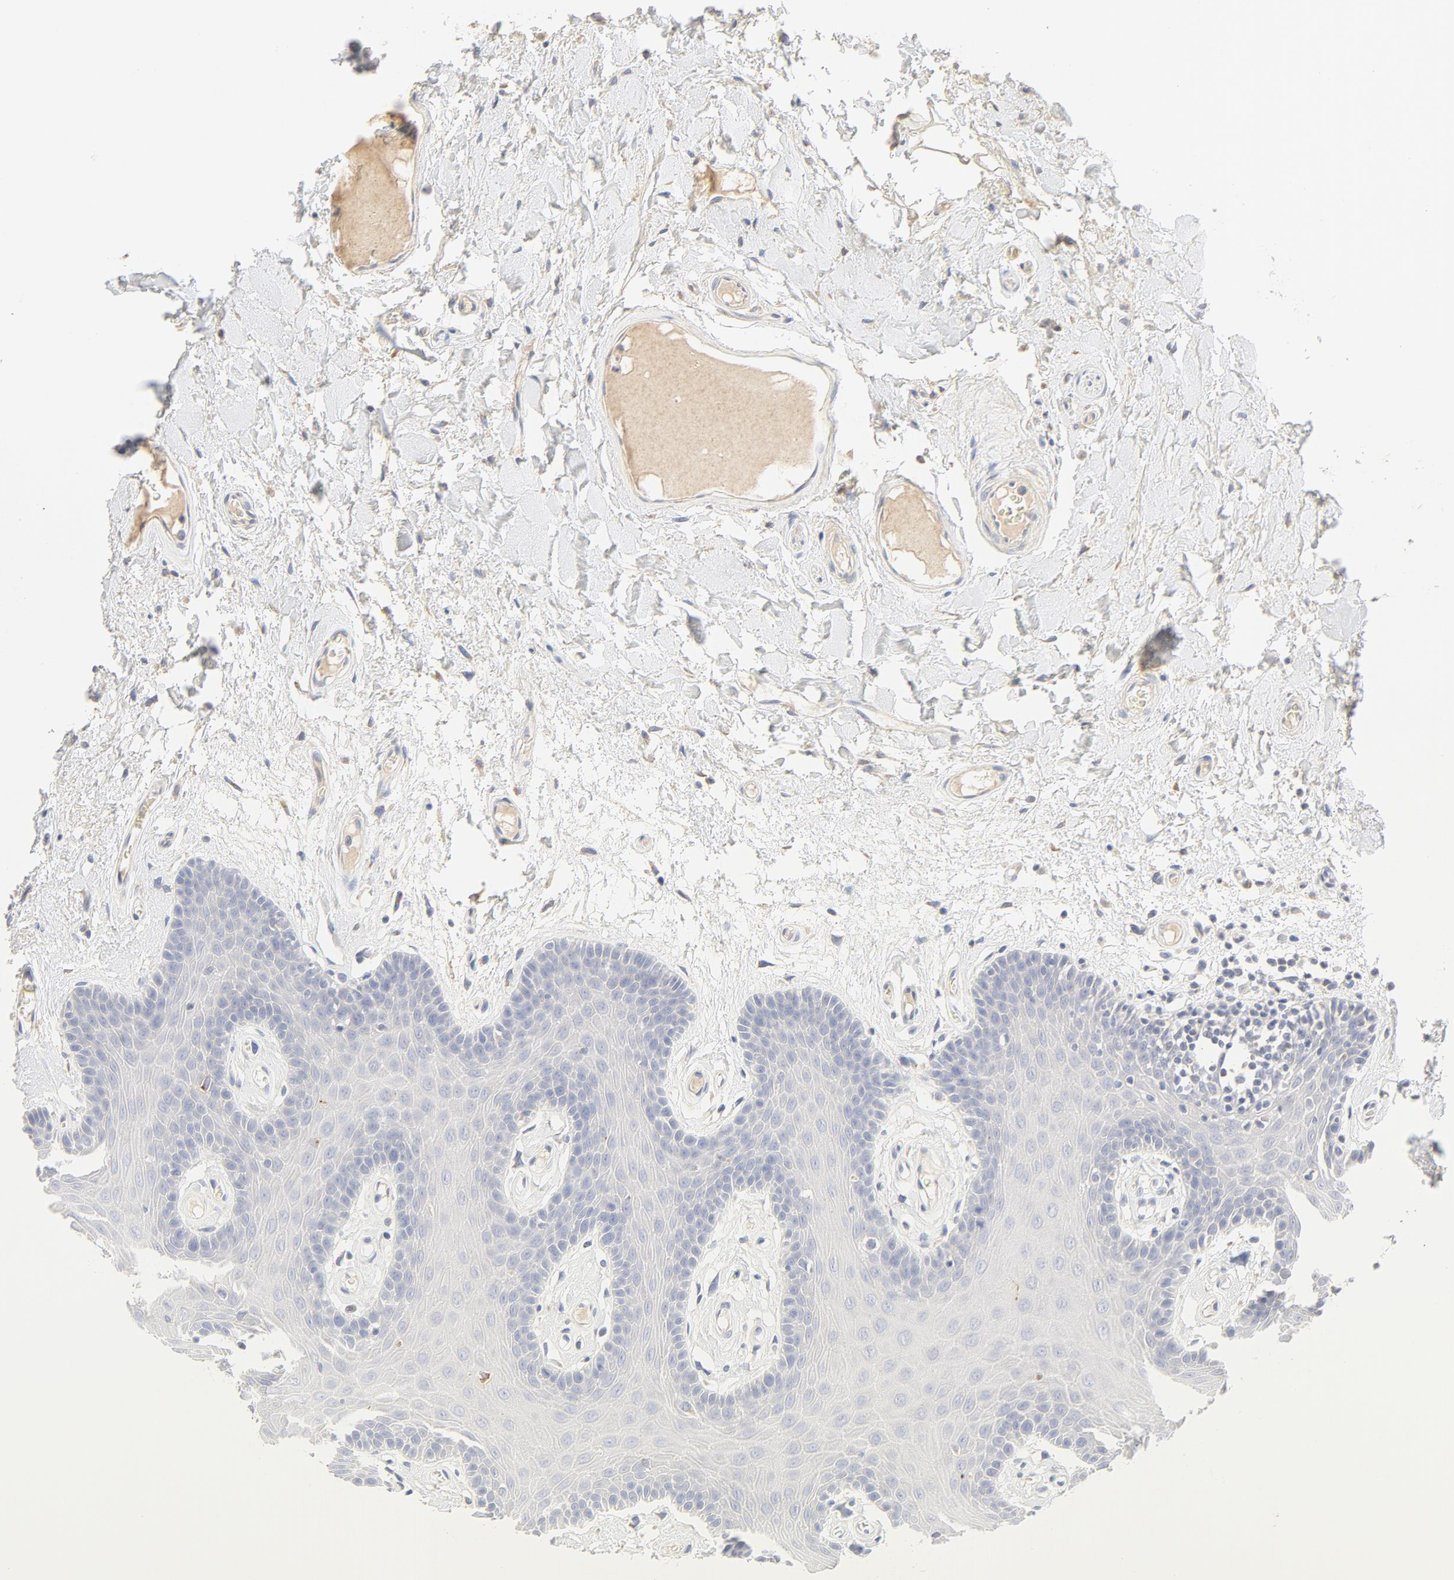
{"staining": {"intensity": "negative", "quantity": "none", "location": "none"}, "tissue": "oral mucosa", "cell_type": "Squamous epithelial cells", "image_type": "normal", "snomed": [{"axis": "morphology", "description": "Normal tissue, NOS"}, {"axis": "morphology", "description": "Squamous cell carcinoma, NOS"}, {"axis": "topography", "description": "Skeletal muscle"}, {"axis": "topography", "description": "Oral tissue"}, {"axis": "topography", "description": "Head-Neck"}], "caption": "This is an IHC histopathology image of benign oral mucosa. There is no positivity in squamous epithelial cells.", "gene": "FCGBP", "patient": {"sex": "male", "age": 71}}